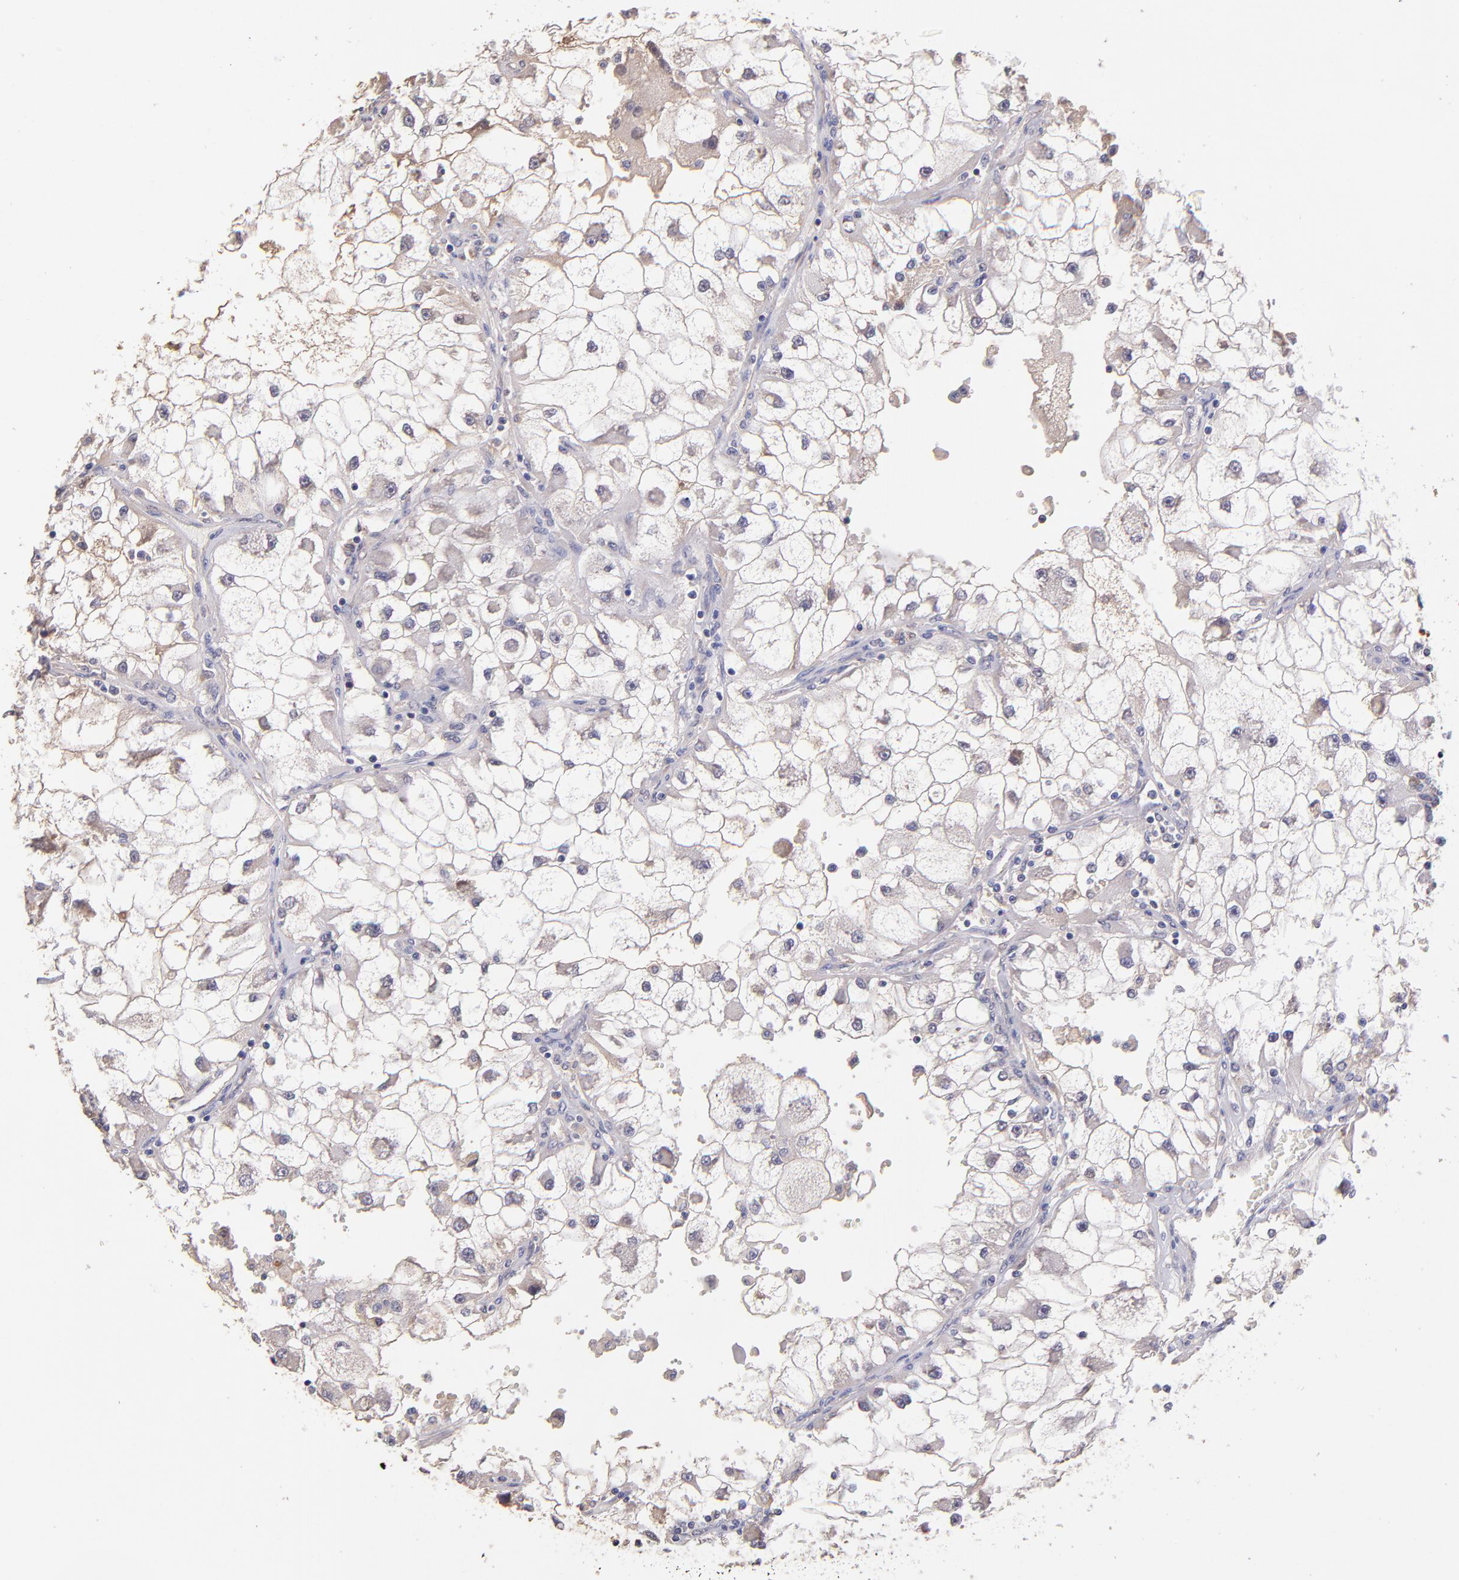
{"staining": {"intensity": "negative", "quantity": "none", "location": "none"}, "tissue": "renal cancer", "cell_type": "Tumor cells", "image_type": "cancer", "snomed": [{"axis": "morphology", "description": "Adenocarcinoma, NOS"}, {"axis": "topography", "description": "Kidney"}], "caption": "DAB (3,3'-diaminobenzidine) immunohistochemical staining of human renal cancer (adenocarcinoma) demonstrates no significant staining in tumor cells.", "gene": "RNASEL", "patient": {"sex": "female", "age": 73}}